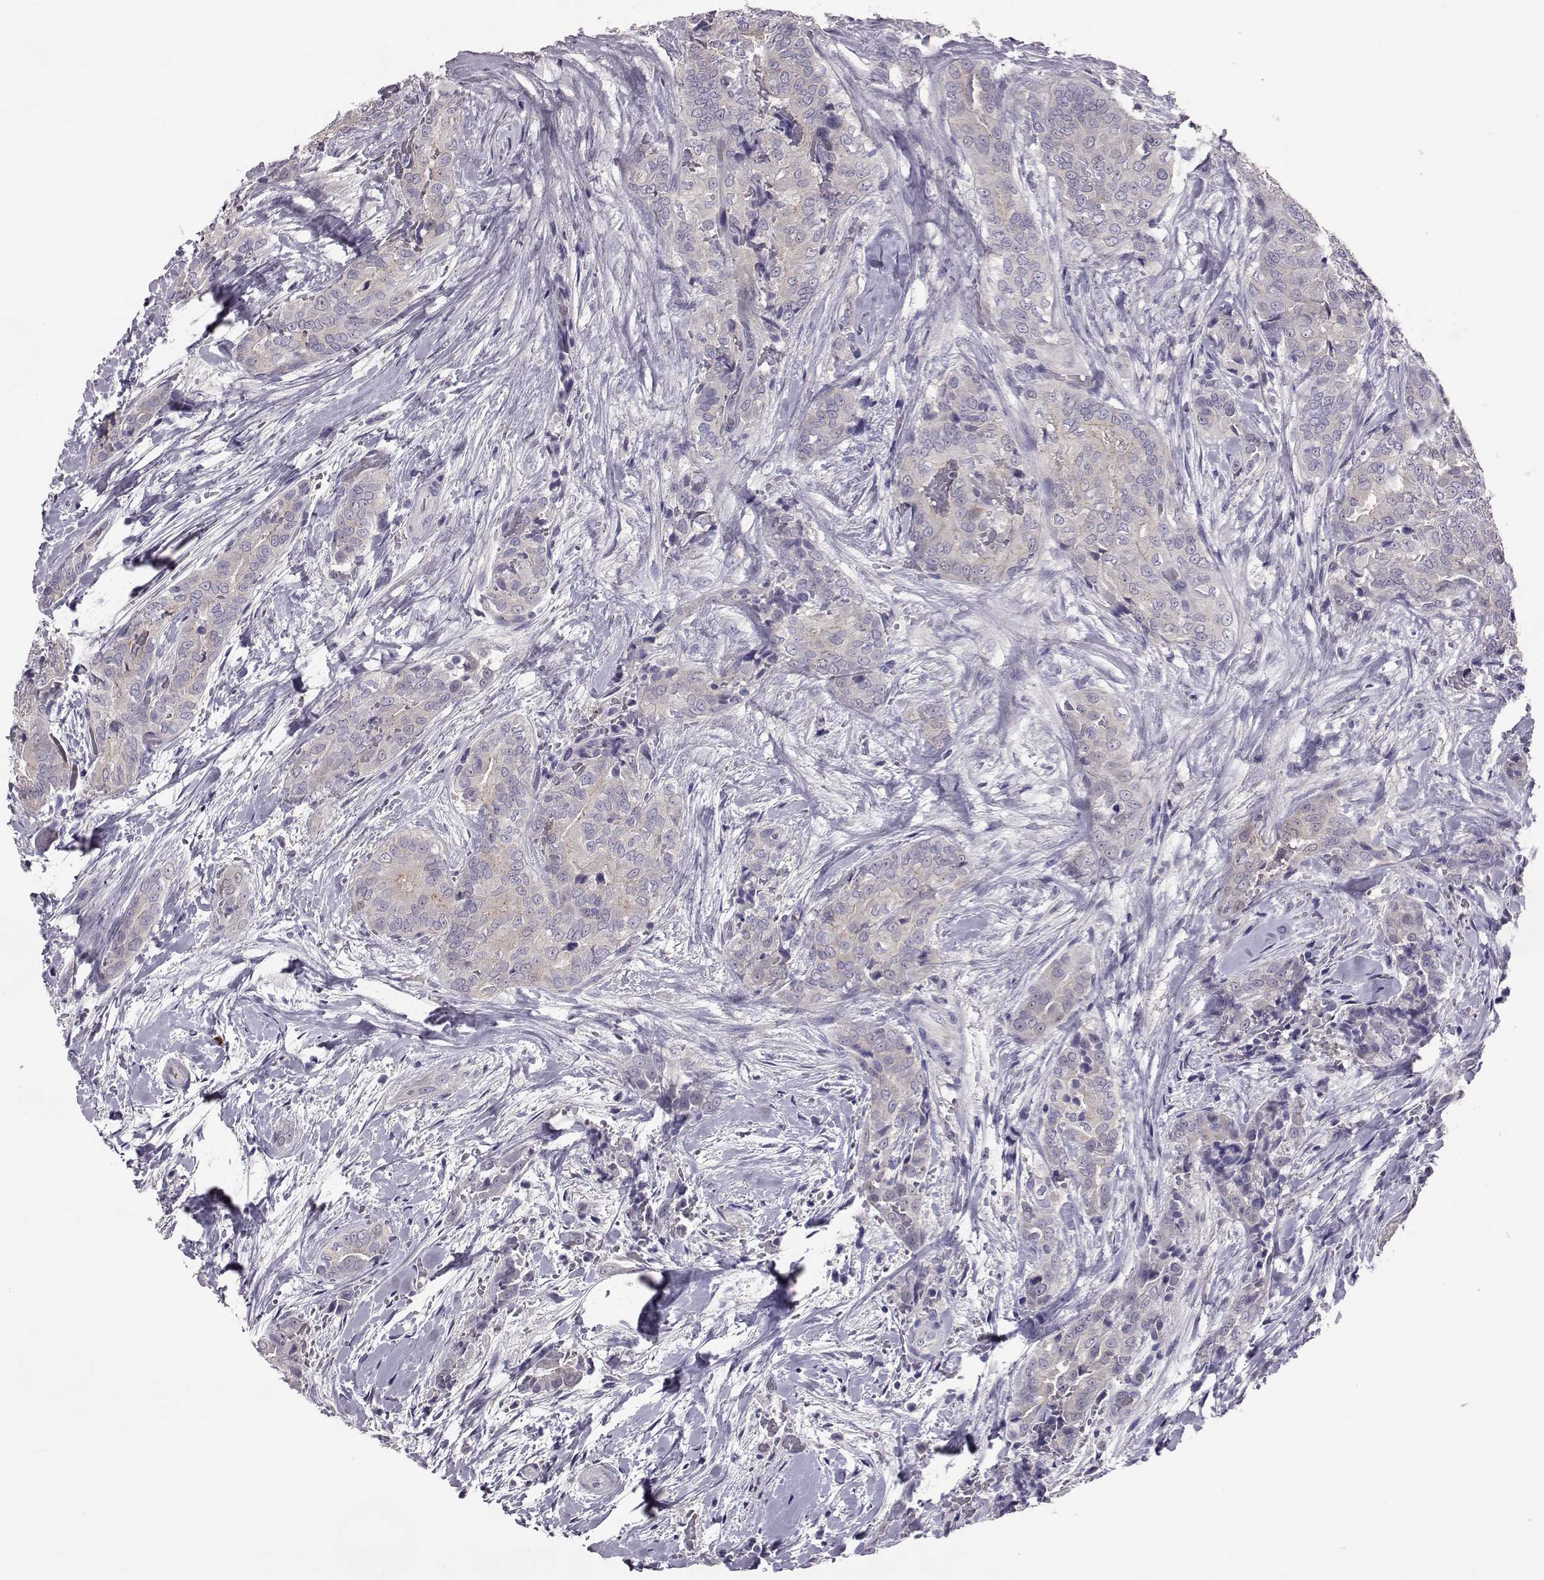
{"staining": {"intensity": "negative", "quantity": "none", "location": "none"}, "tissue": "thyroid cancer", "cell_type": "Tumor cells", "image_type": "cancer", "snomed": [{"axis": "morphology", "description": "Papillary adenocarcinoma, NOS"}, {"axis": "topography", "description": "Thyroid gland"}], "caption": "High power microscopy histopathology image of an immunohistochemistry micrograph of thyroid papillary adenocarcinoma, revealing no significant staining in tumor cells.", "gene": "ADGRG5", "patient": {"sex": "male", "age": 61}}